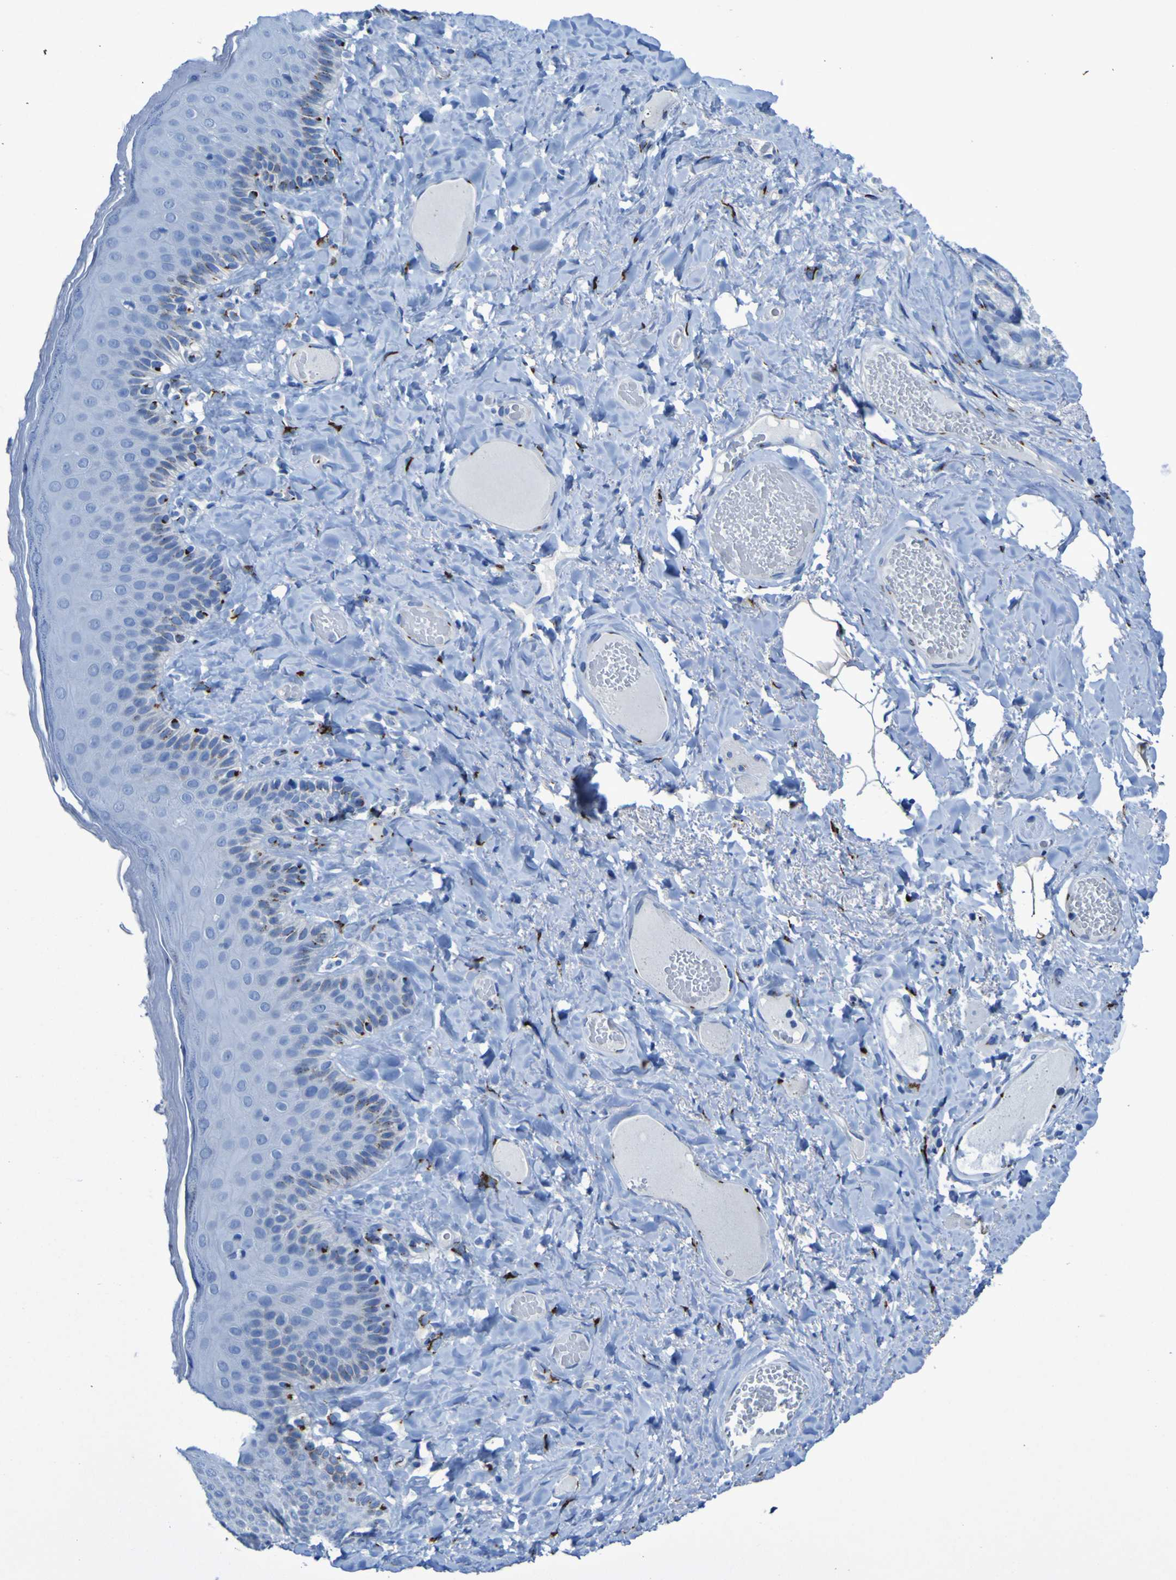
{"staining": {"intensity": "strong", "quantity": "<25%", "location": "cytoplasmic/membranous"}, "tissue": "skin", "cell_type": "Epidermal cells", "image_type": "normal", "snomed": [{"axis": "morphology", "description": "Normal tissue, NOS"}, {"axis": "topography", "description": "Anal"}], "caption": "Immunohistochemistry staining of benign skin, which shows medium levels of strong cytoplasmic/membranous staining in about <25% of epidermal cells indicating strong cytoplasmic/membranous protein positivity. The staining was performed using DAB (3,3'-diaminobenzidine) (brown) for protein detection and nuclei were counterstained in hematoxylin (blue).", "gene": "GOLM1", "patient": {"sex": "male", "age": 69}}